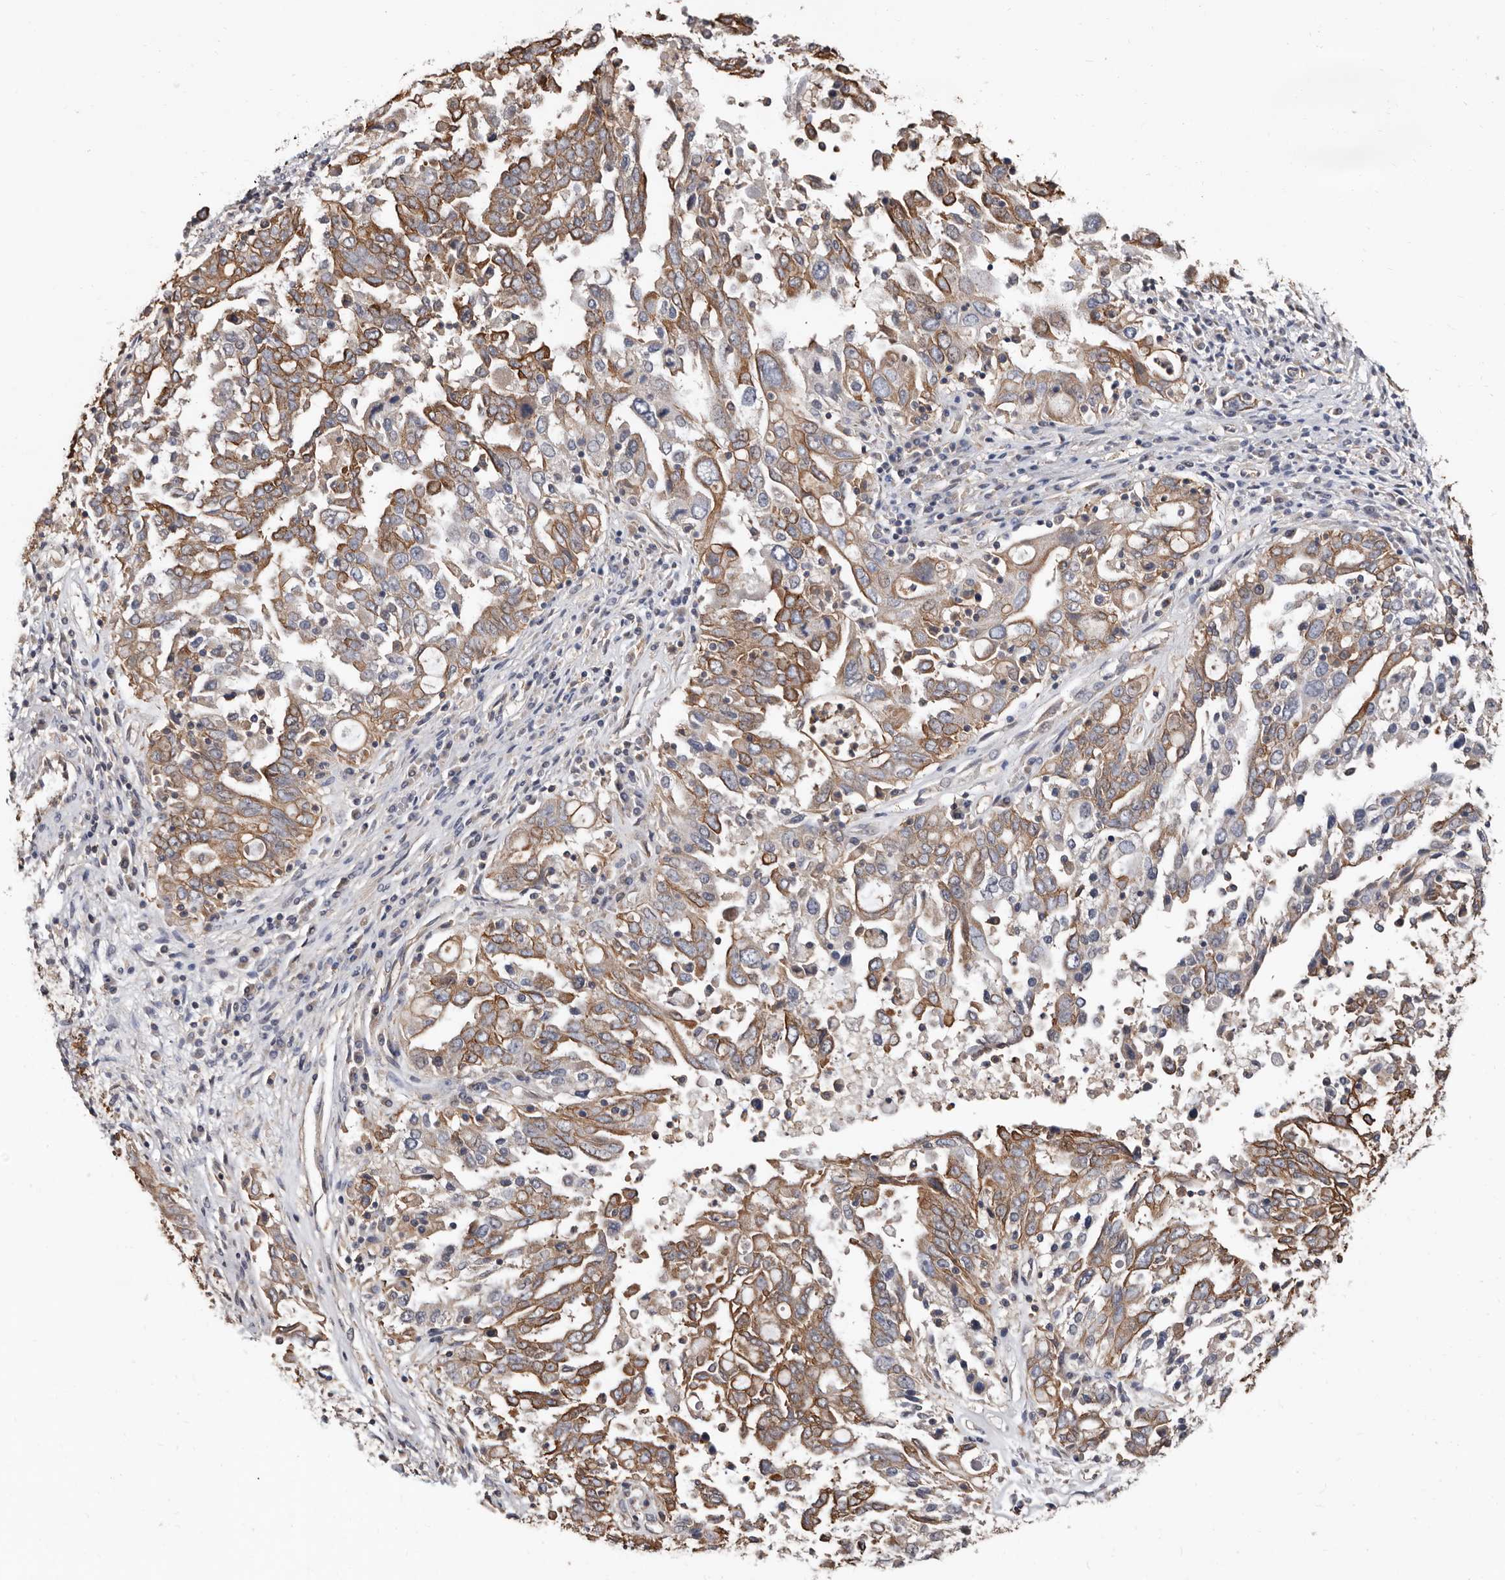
{"staining": {"intensity": "moderate", "quantity": ">75%", "location": "cytoplasmic/membranous"}, "tissue": "ovarian cancer", "cell_type": "Tumor cells", "image_type": "cancer", "snomed": [{"axis": "morphology", "description": "Carcinoma, endometroid"}, {"axis": "topography", "description": "Ovary"}], "caption": "About >75% of tumor cells in human endometroid carcinoma (ovarian) exhibit moderate cytoplasmic/membranous protein positivity as visualized by brown immunohistochemical staining.", "gene": "MRPL18", "patient": {"sex": "female", "age": 62}}